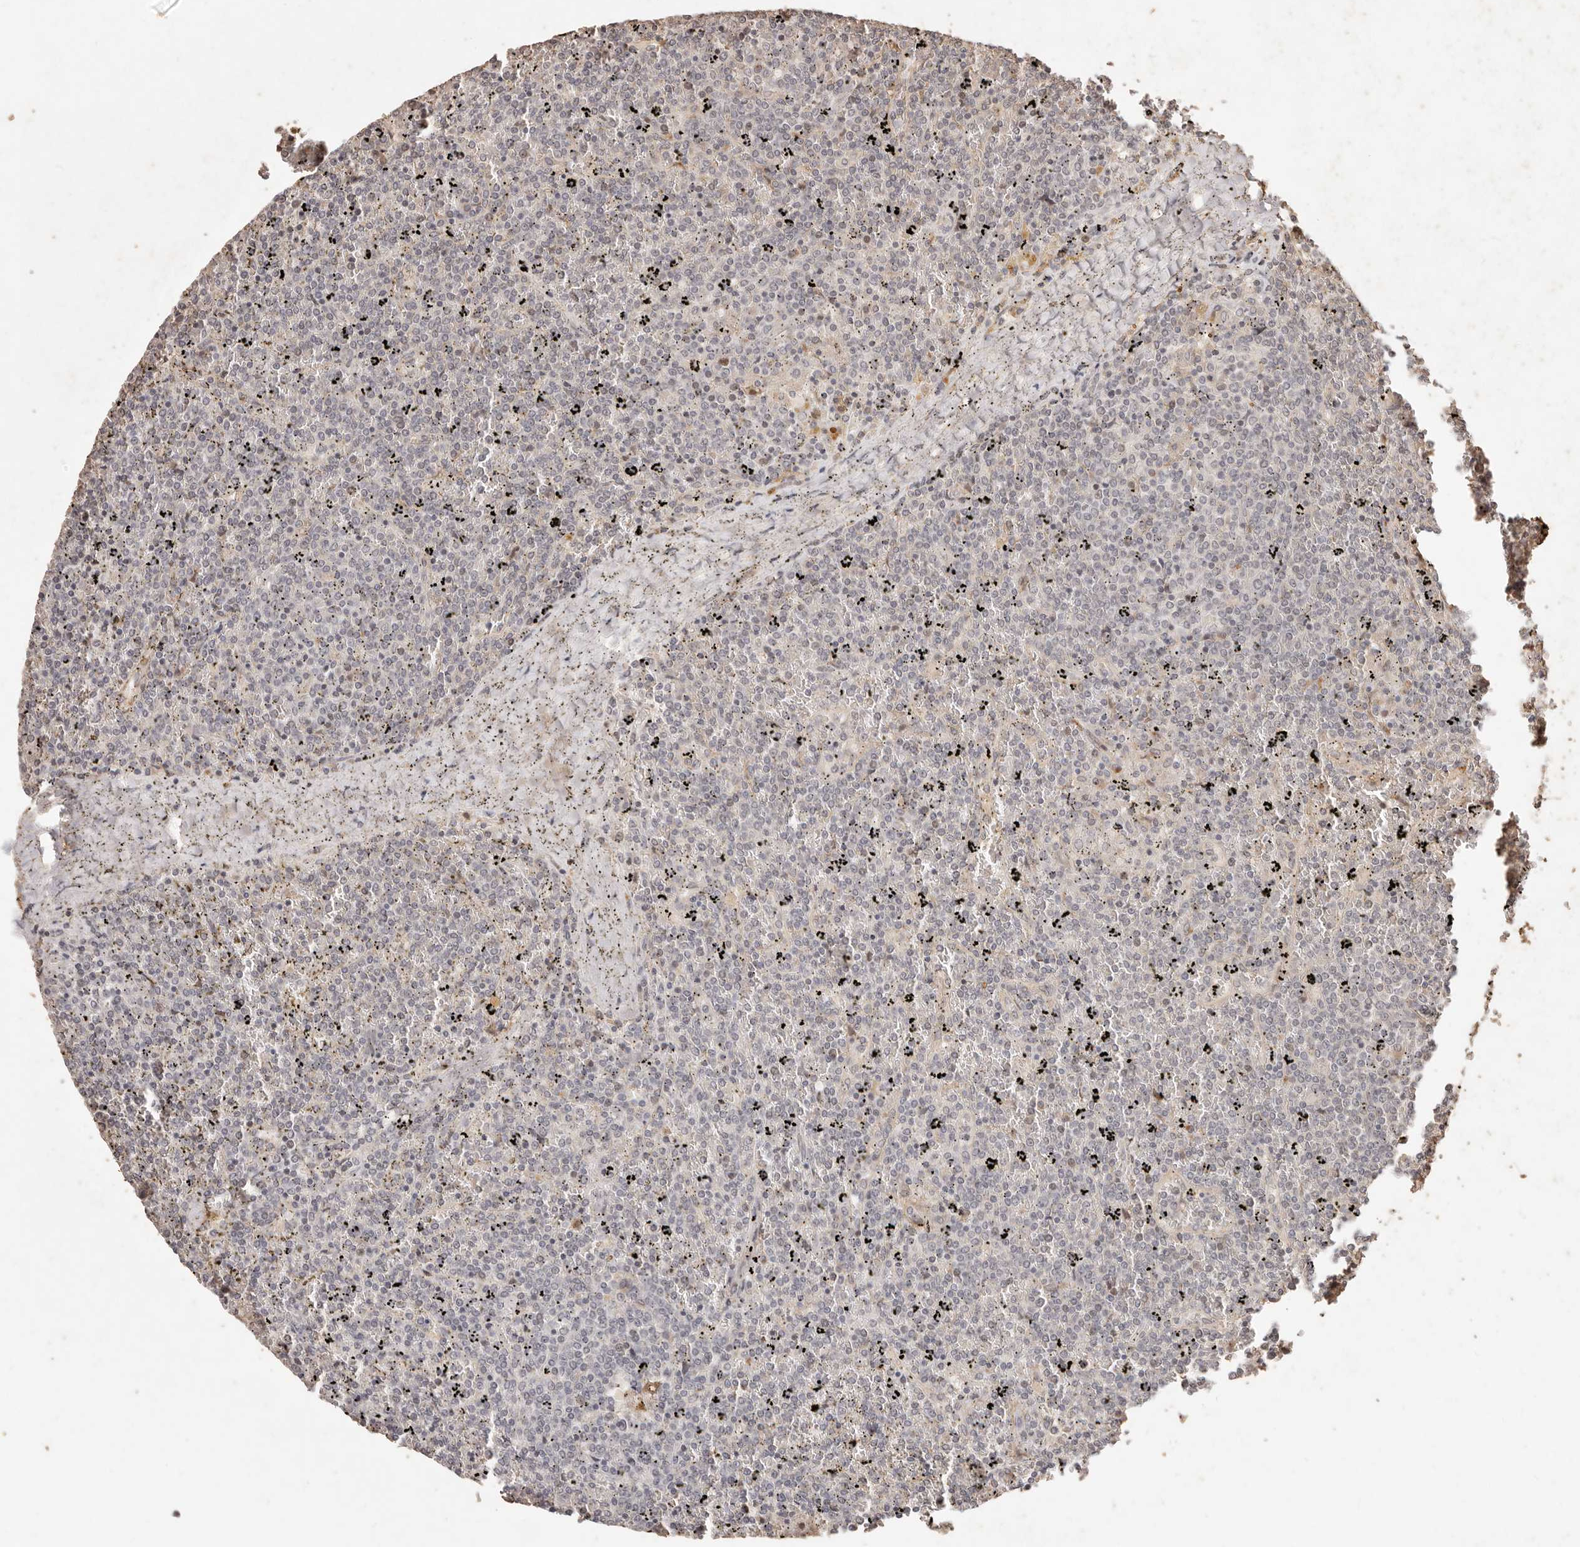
{"staining": {"intensity": "negative", "quantity": "none", "location": "none"}, "tissue": "lymphoma", "cell_type": "Tumor cells", "image_type": "cancer", "snomed": [{"axis": "morphology", "description": "Malignant lymphoma, non-Hodgkin's type, Low grade"}, {"axis": "topography", "description": "Spleen"}], "caption": "Immunohistochemistry (IHC) micrograph of low-grade malignant lymphoma, non-Hodgkin's type stained for a protein (brown), which demonstrates no expression in tumor cells.", "gene": "KIF9", "patient": {"sex": "female", "age": 19}}